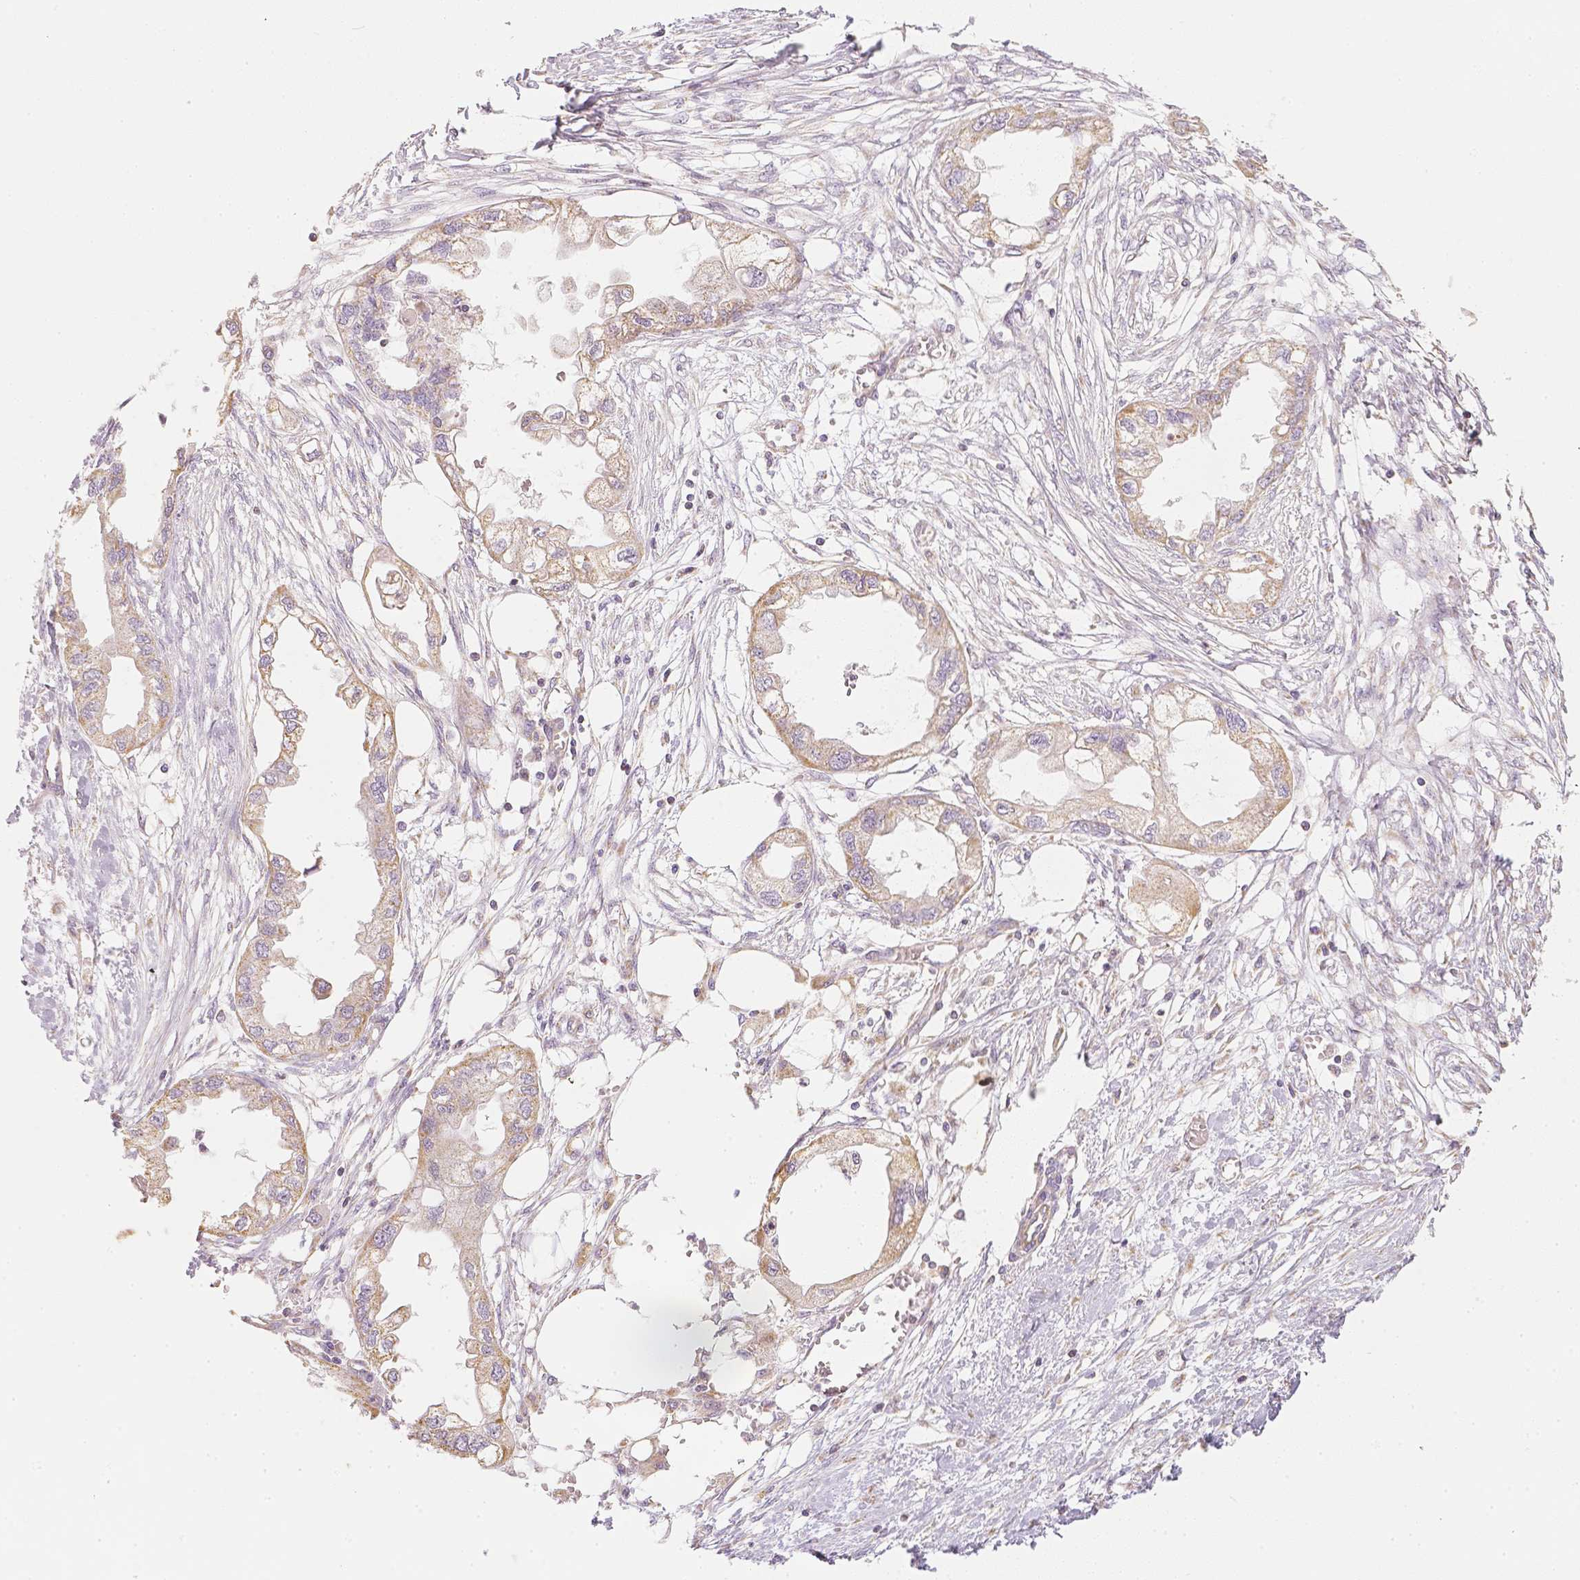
{"staining": {"intensity": "weak", "quantity": ">75%", "location": "cytoplasmic/membranous"}, "tissue": "endometrial cancer", "cell_type": "Tumor cells", "image_type": "cancer", "snomed": [{"axis": "morphology", "description": "Adenocarcinoma, NOS"}, {"axis": "morphology", "description": "Adenocarcinoma, metastatic, NOS"}, {"axis": "topography", "description": "Adipose tissue"}, {"axis": "topography", "description": "Endometrium"}], "caption": "Protein staining by immunohistochemistry (IHC) demonstrates weak cytoplasmic/membranous expression in about >75% of tumor cells in endometrial cancer.", "gene": "NVL", "patient": {"sex": "female", "age": 67}}